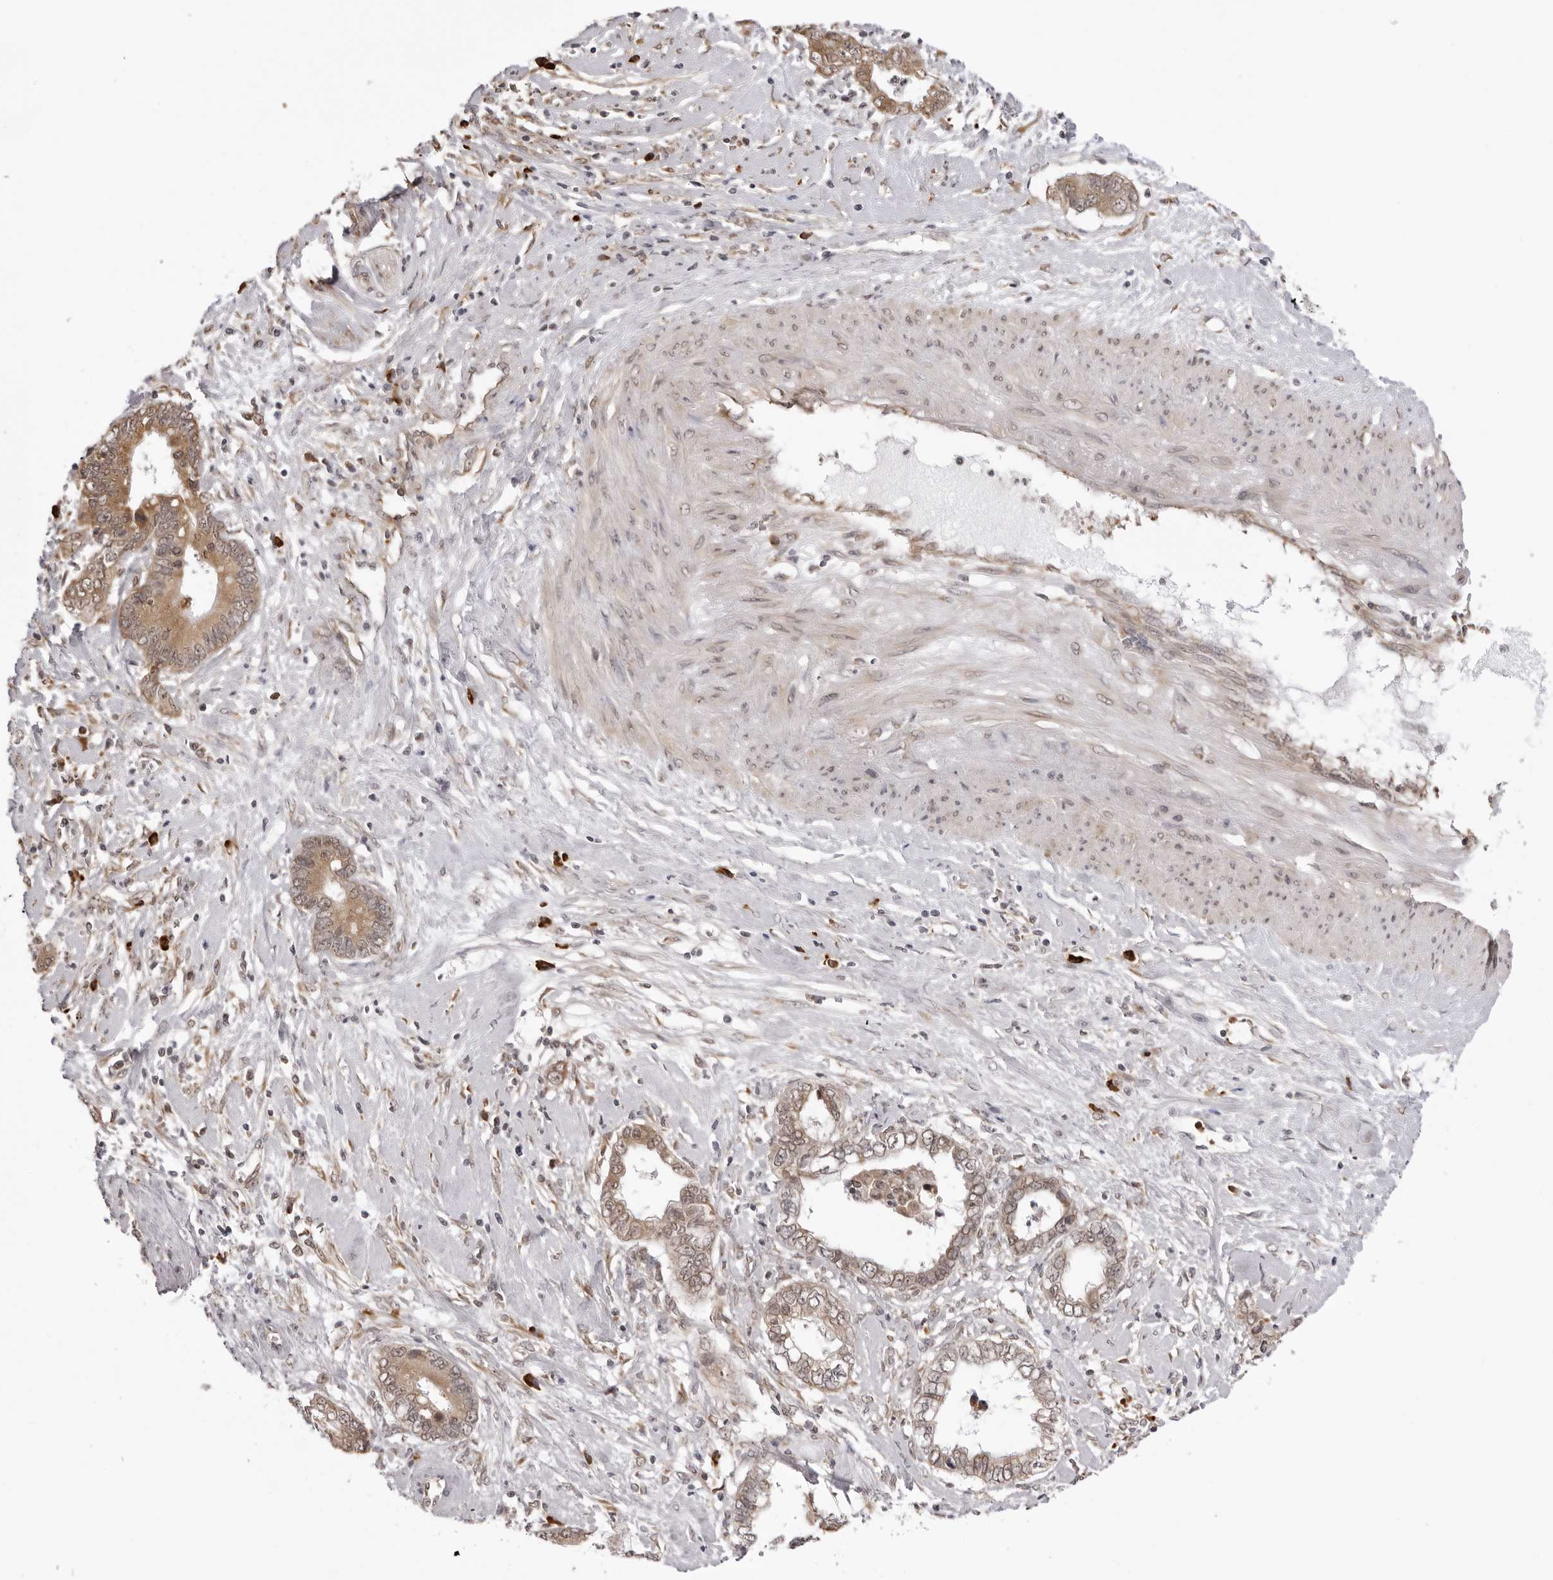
{"staining": {"intensity": "moderate", "quantity": ">75%", "location": "cytoplasmic/membranous"}, "tissue": "cervical cancer", "cell_type": "Tumor cells", "image_type": "cancer", "snomed": [{"axis": "morphology", "description": "Adenocarcinoma, NOS"}, {"axis": "topography", "description": "Cervix"}], "caption": "A high-resolution photomicrograph shows IHC staining of cervical cancer, which demonstrates moderate cytoplasmic/membranous positivity in approximately >75% of tumor cells.", "gene": "ZC3H11A", "patient": {"sex": "female", "age": 44}}